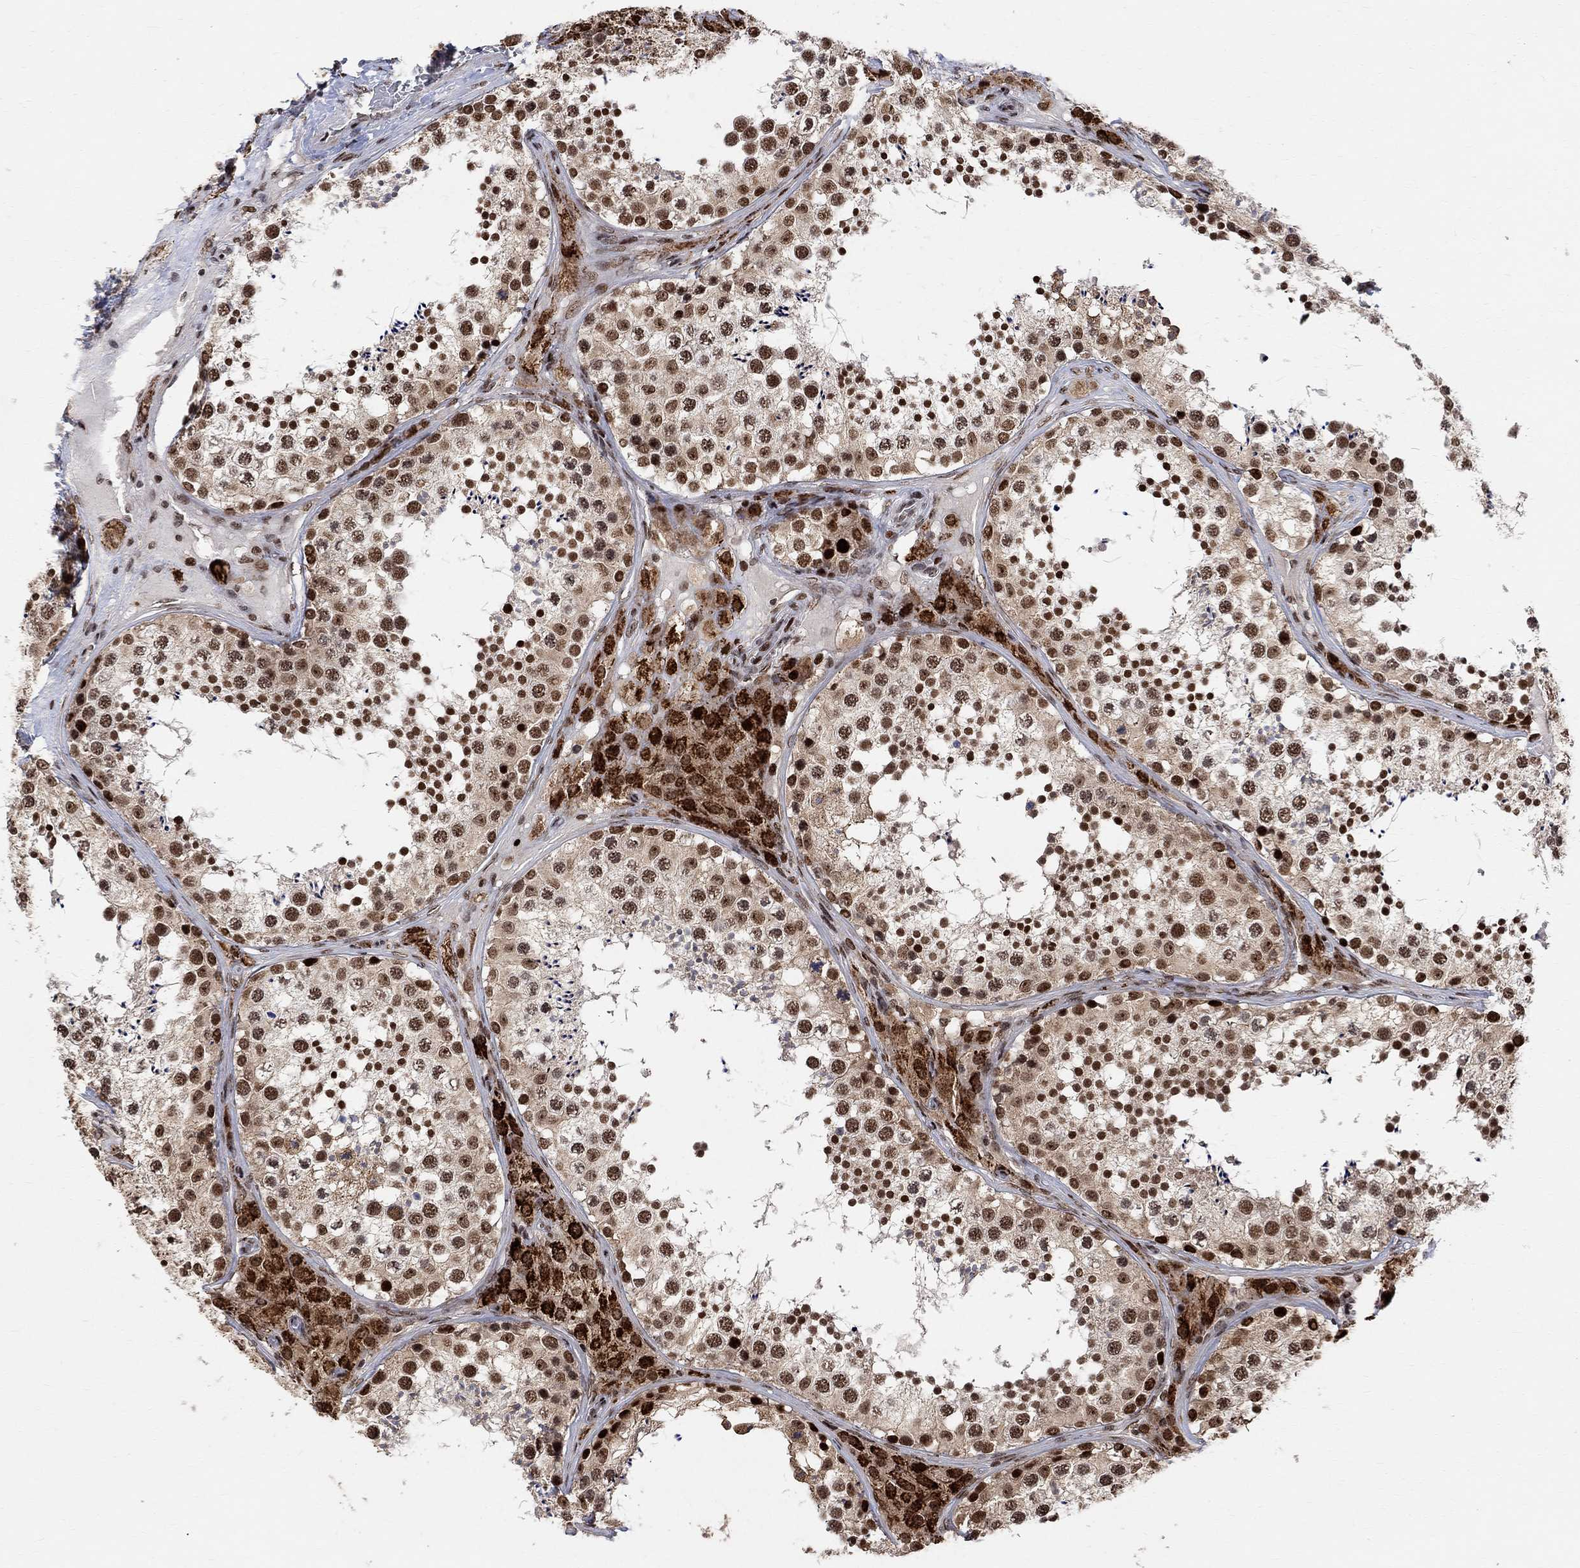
{"staining": {"intensity": "moderate", "quantity": "25%-75%", "location": "nuclear"}, "tissue": "testis", "cell_type": "Cells in seminiferous ducts", "image_type": "normal", "snomed": [{"axis": "morphology", "description": "Normal tissue, NOS"}, {"axis": "topography", "description": "Testis"}], "caption": "IHC of unremarkable human testis reveals medium levels of moderate nuclear staining in approximately 25%-75% of cells in seminiferous ducts.", "gene": "E4F1", "patient": {"sex": "male", "age": 34}}